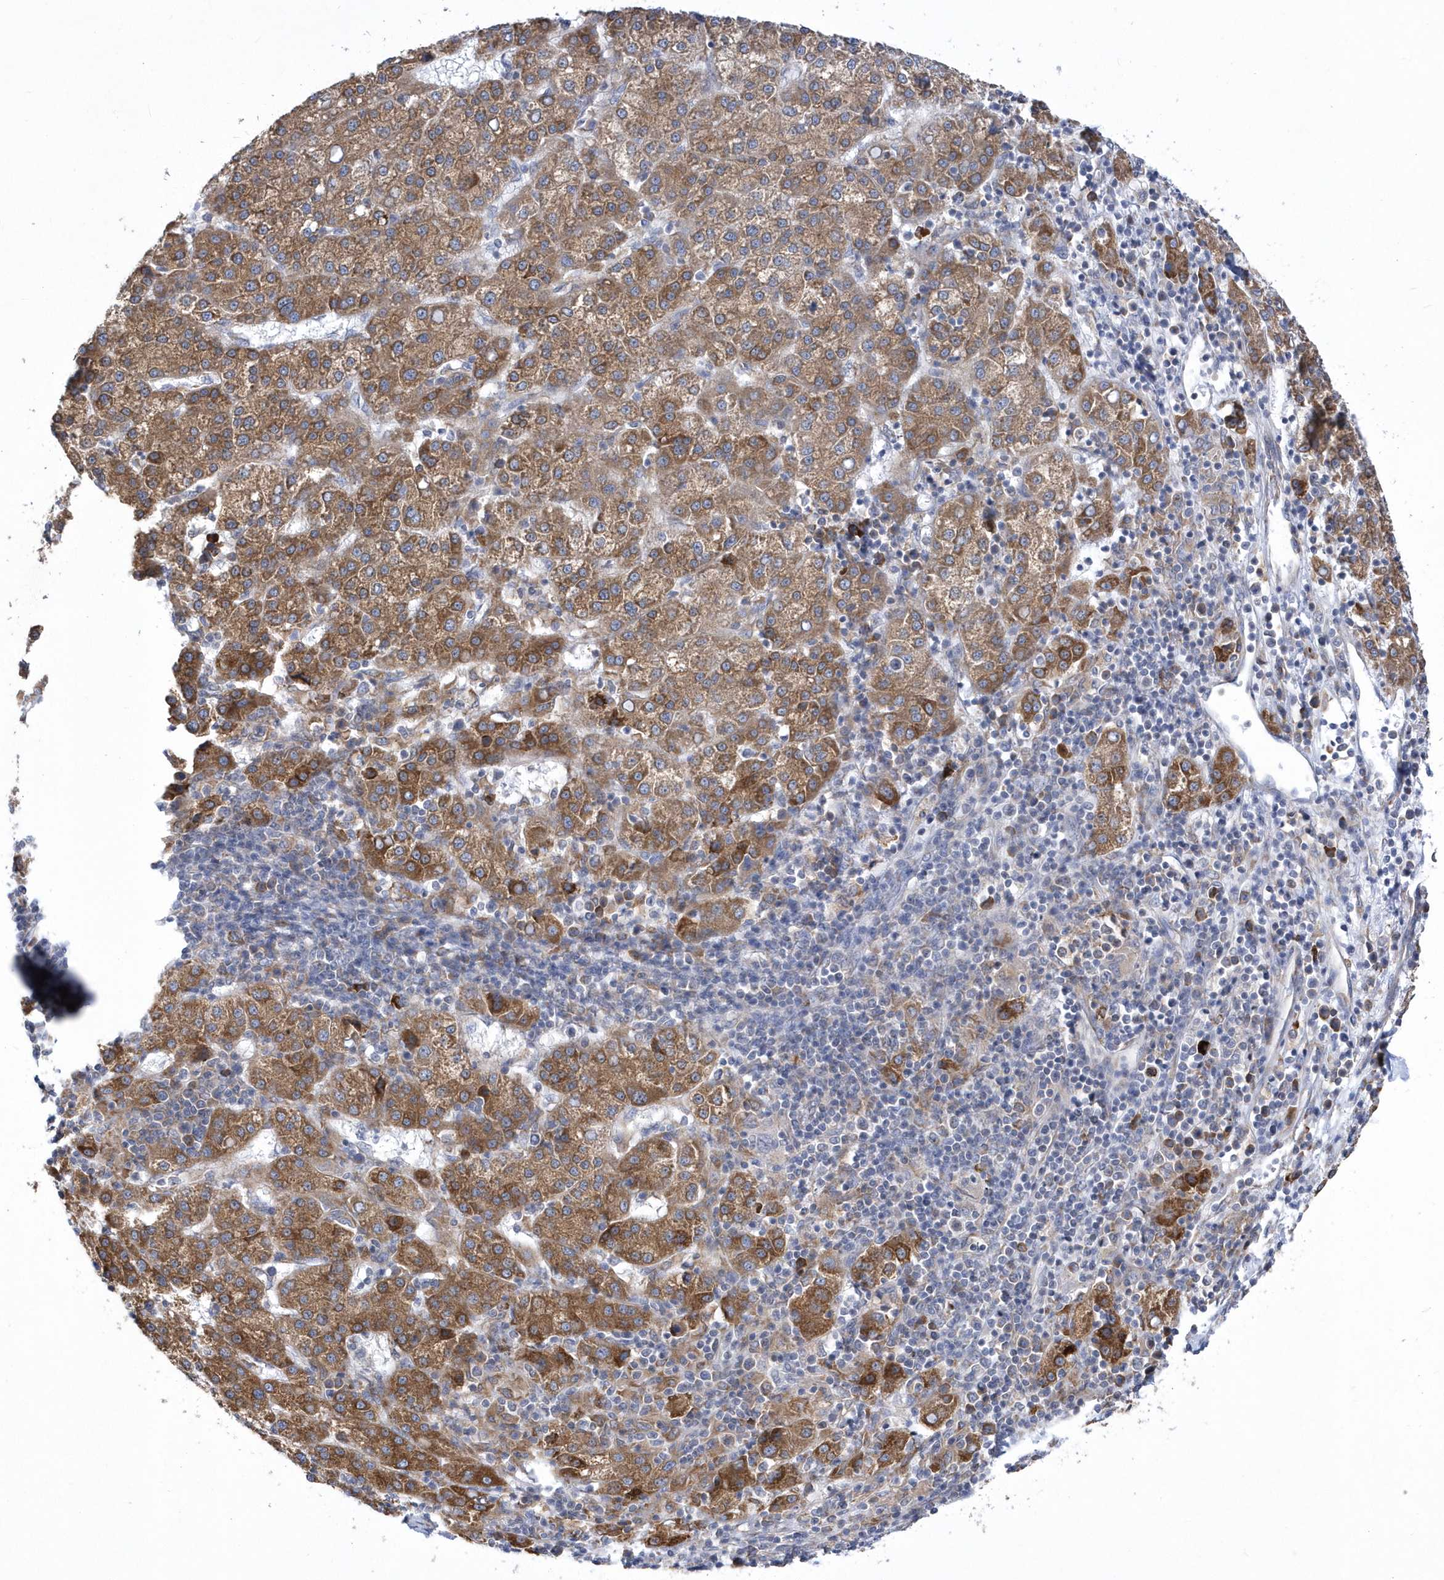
{"staining": {"intensity": "moderate", "quantity": ">75%", "location": "cytoplasmic/membranous"}, "tissue": "liver cancer", "cell_type": "Tumor cells", "image_type": "cancer", "snomed": [{"axis": "morphology", "description": "Carcinoma, Hepatocellular, NOS"}, {"axis": "topography", "description": "Liver"}], "caption": "Moderate cytoplasmic/membranous expression is present in about >75% of tumor cells in liver hepatocellular carcinoma.", "gene": "MED31", "patient": {"sex": "female", "age": 58}}